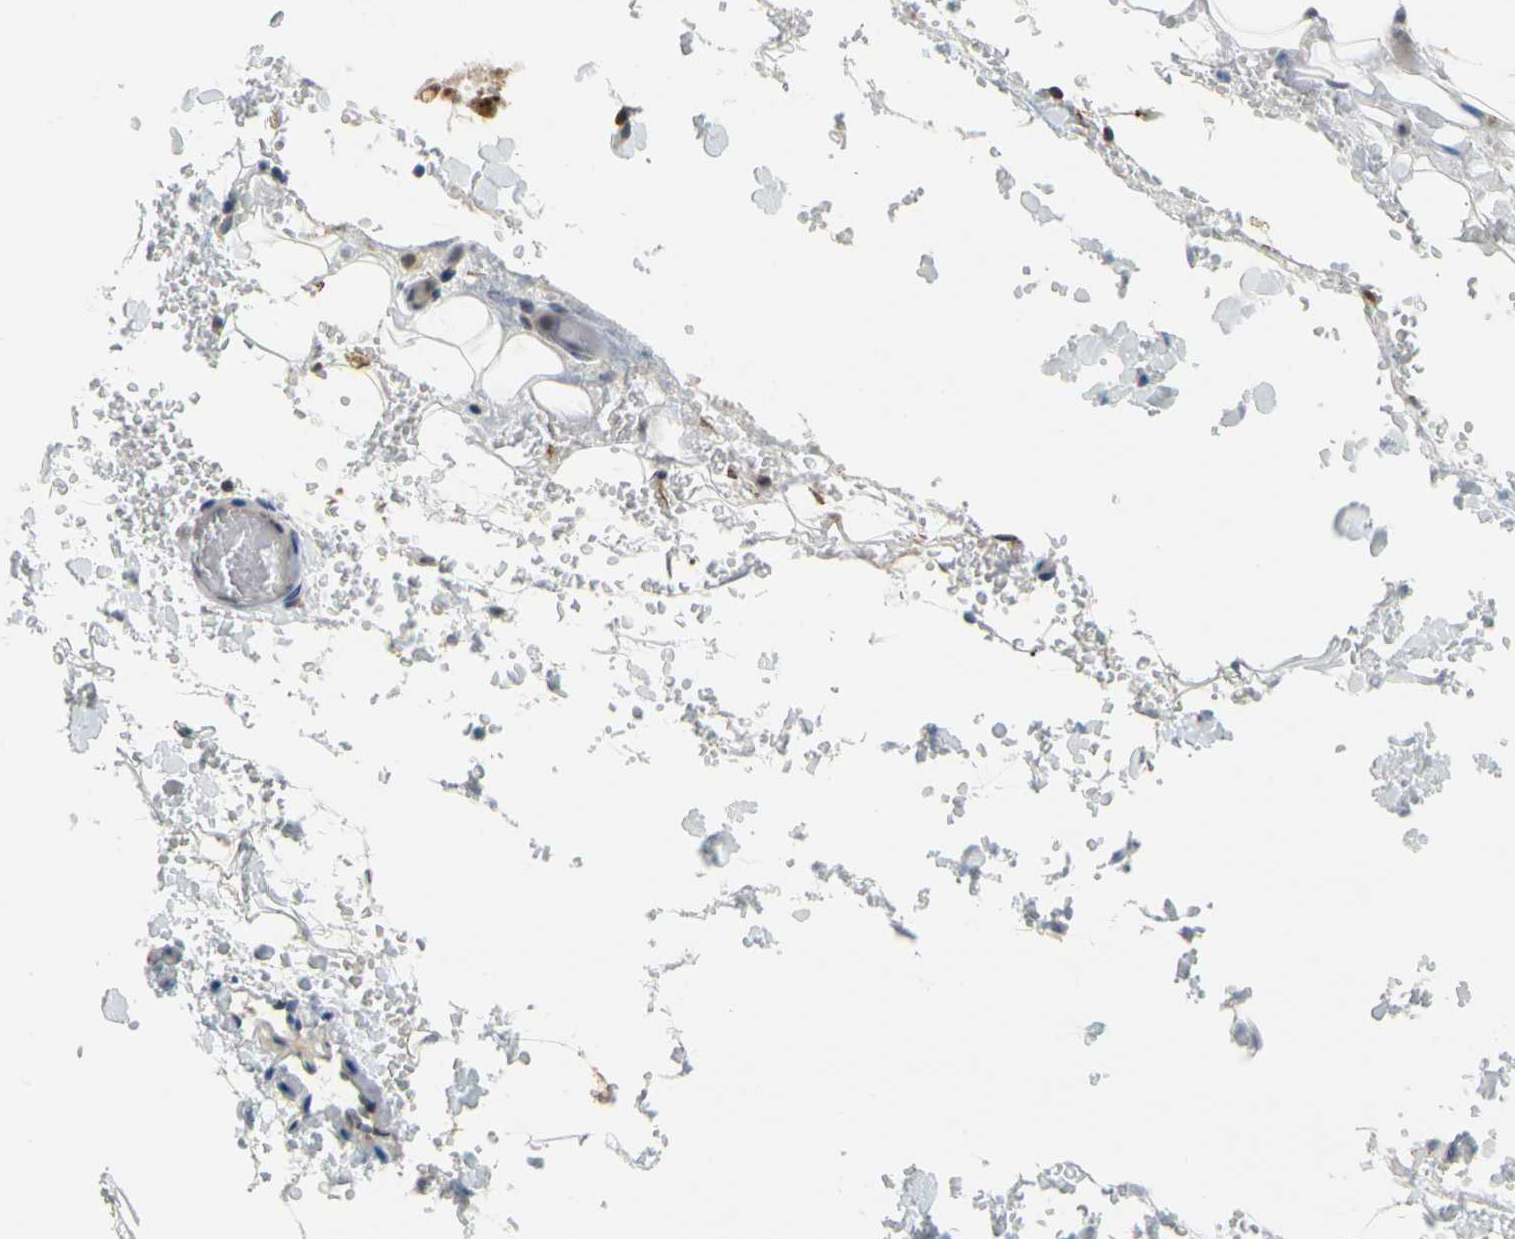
{"staining": {"intensity": "moderate", "quantity": "<25%", "location": "nuclear"}, "tissue": "adipose tissue", "cell_type": "Adipocytes", "image_type": "normal", "snomed": [{"axis": "morphology", "description": "Normal tissue, NOS"}, {"axis": "morphology", "description": "Inflammation, NOS"}, {"axis": "topography", "description": "Breast"}], "caption": "Benign adipose tissue was stained to show a protein in brown. There is low levels of moderate nuclear expression in approximately <25% of adipocytes. (brown staining indicates protein expression, while blue staining denotes nuclei).", "gene": "POGZ", "patient": {"sex": "female", "age": 65}}